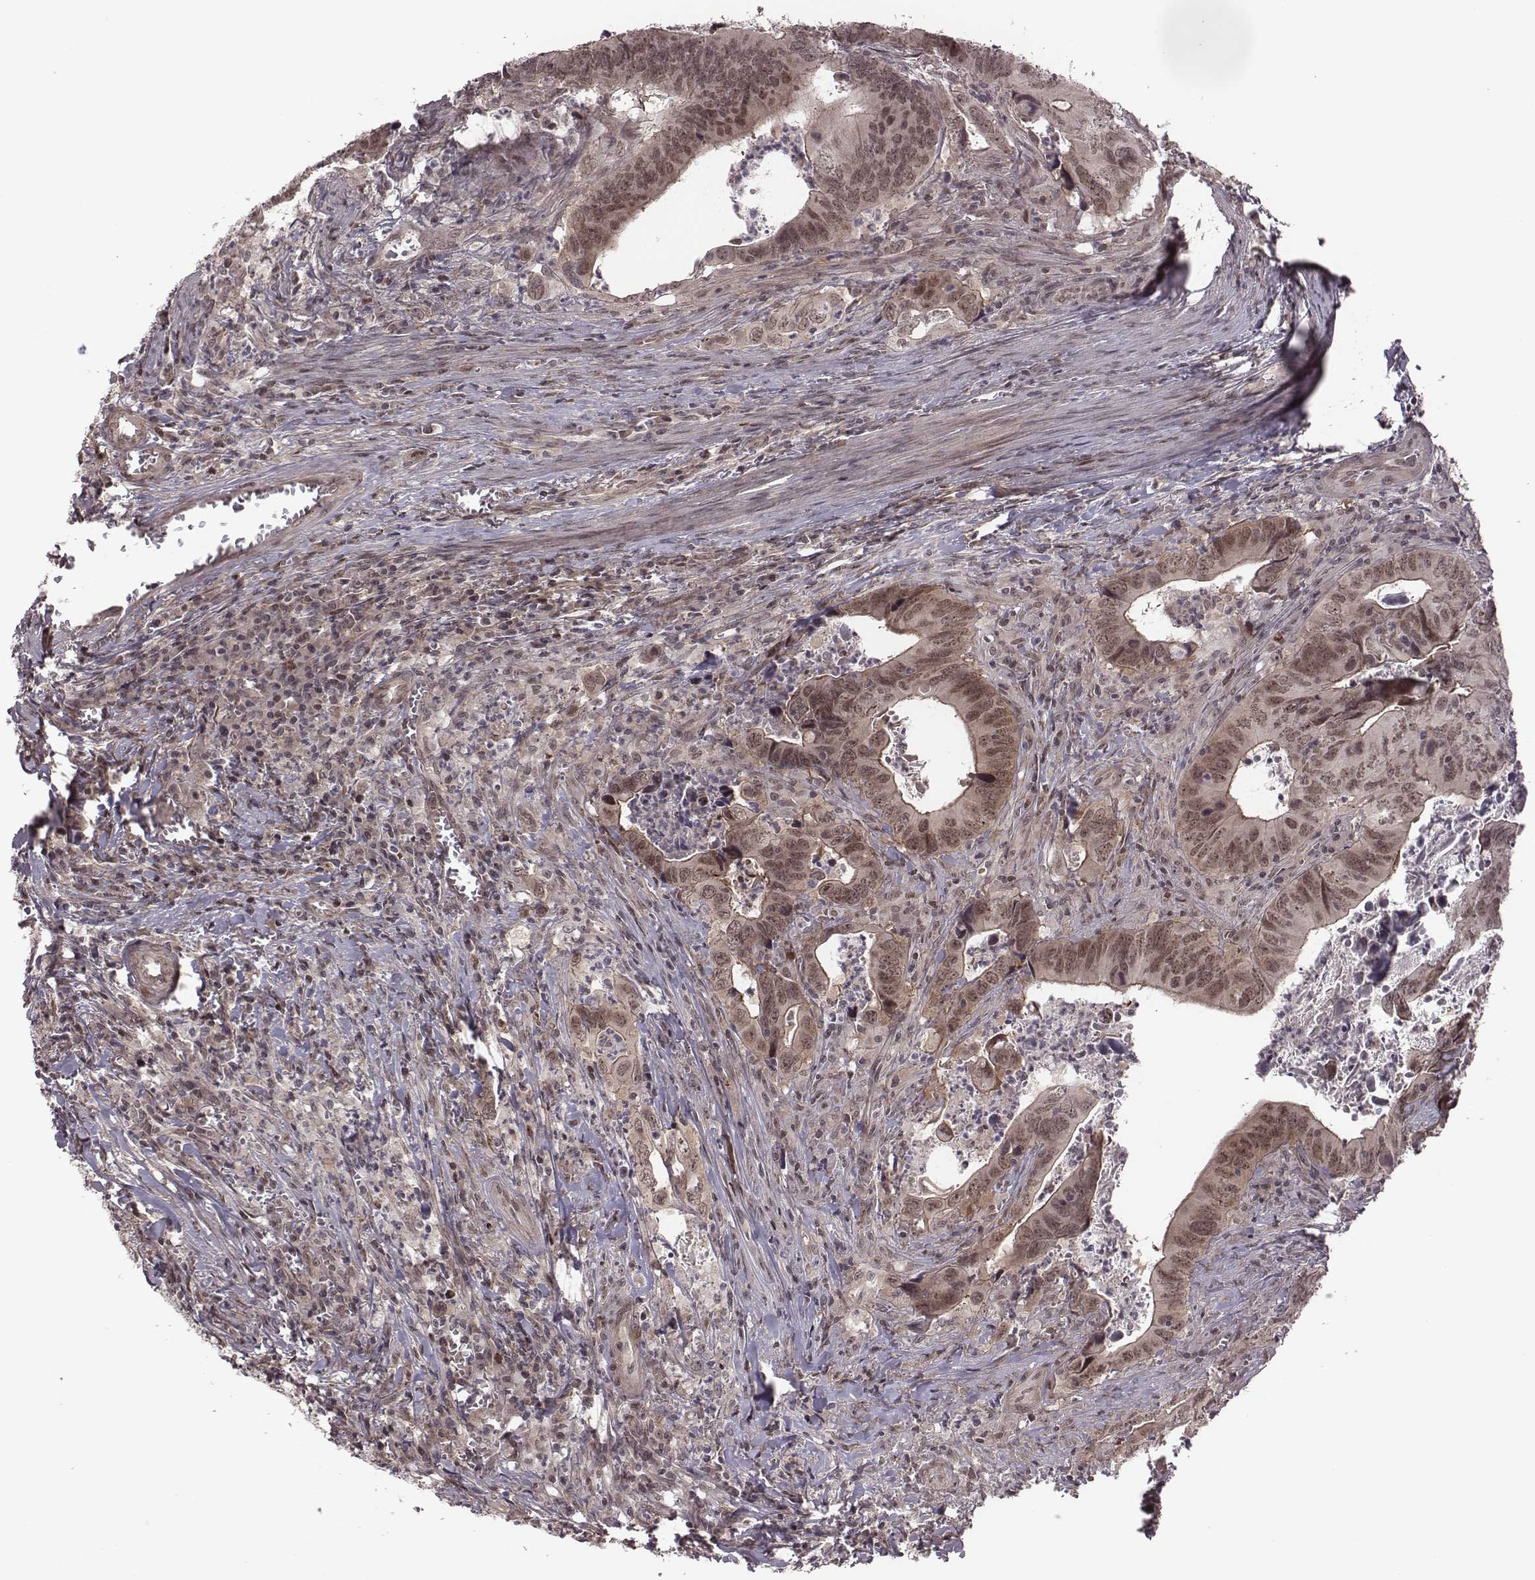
{"staining": {"intensity": "weak", "quantity": ">75%", "location": "nuclear"}, "tissue": "colorectal cancer", "cell_type": "Tumor cells", "image_type": "cancer", "snomed": [{"axis": "morphology", "description": "Adenocarcinoma, NOS"}, {"axis": "topography", "description": "Colon"}], "caption": "Tumor cells exhibit weak nuclear staining in approximately >75% of cells in adenocarcinoma (colorectal).", "gene": "RPL3", "patient": {"sex": "female", "age": 82}}